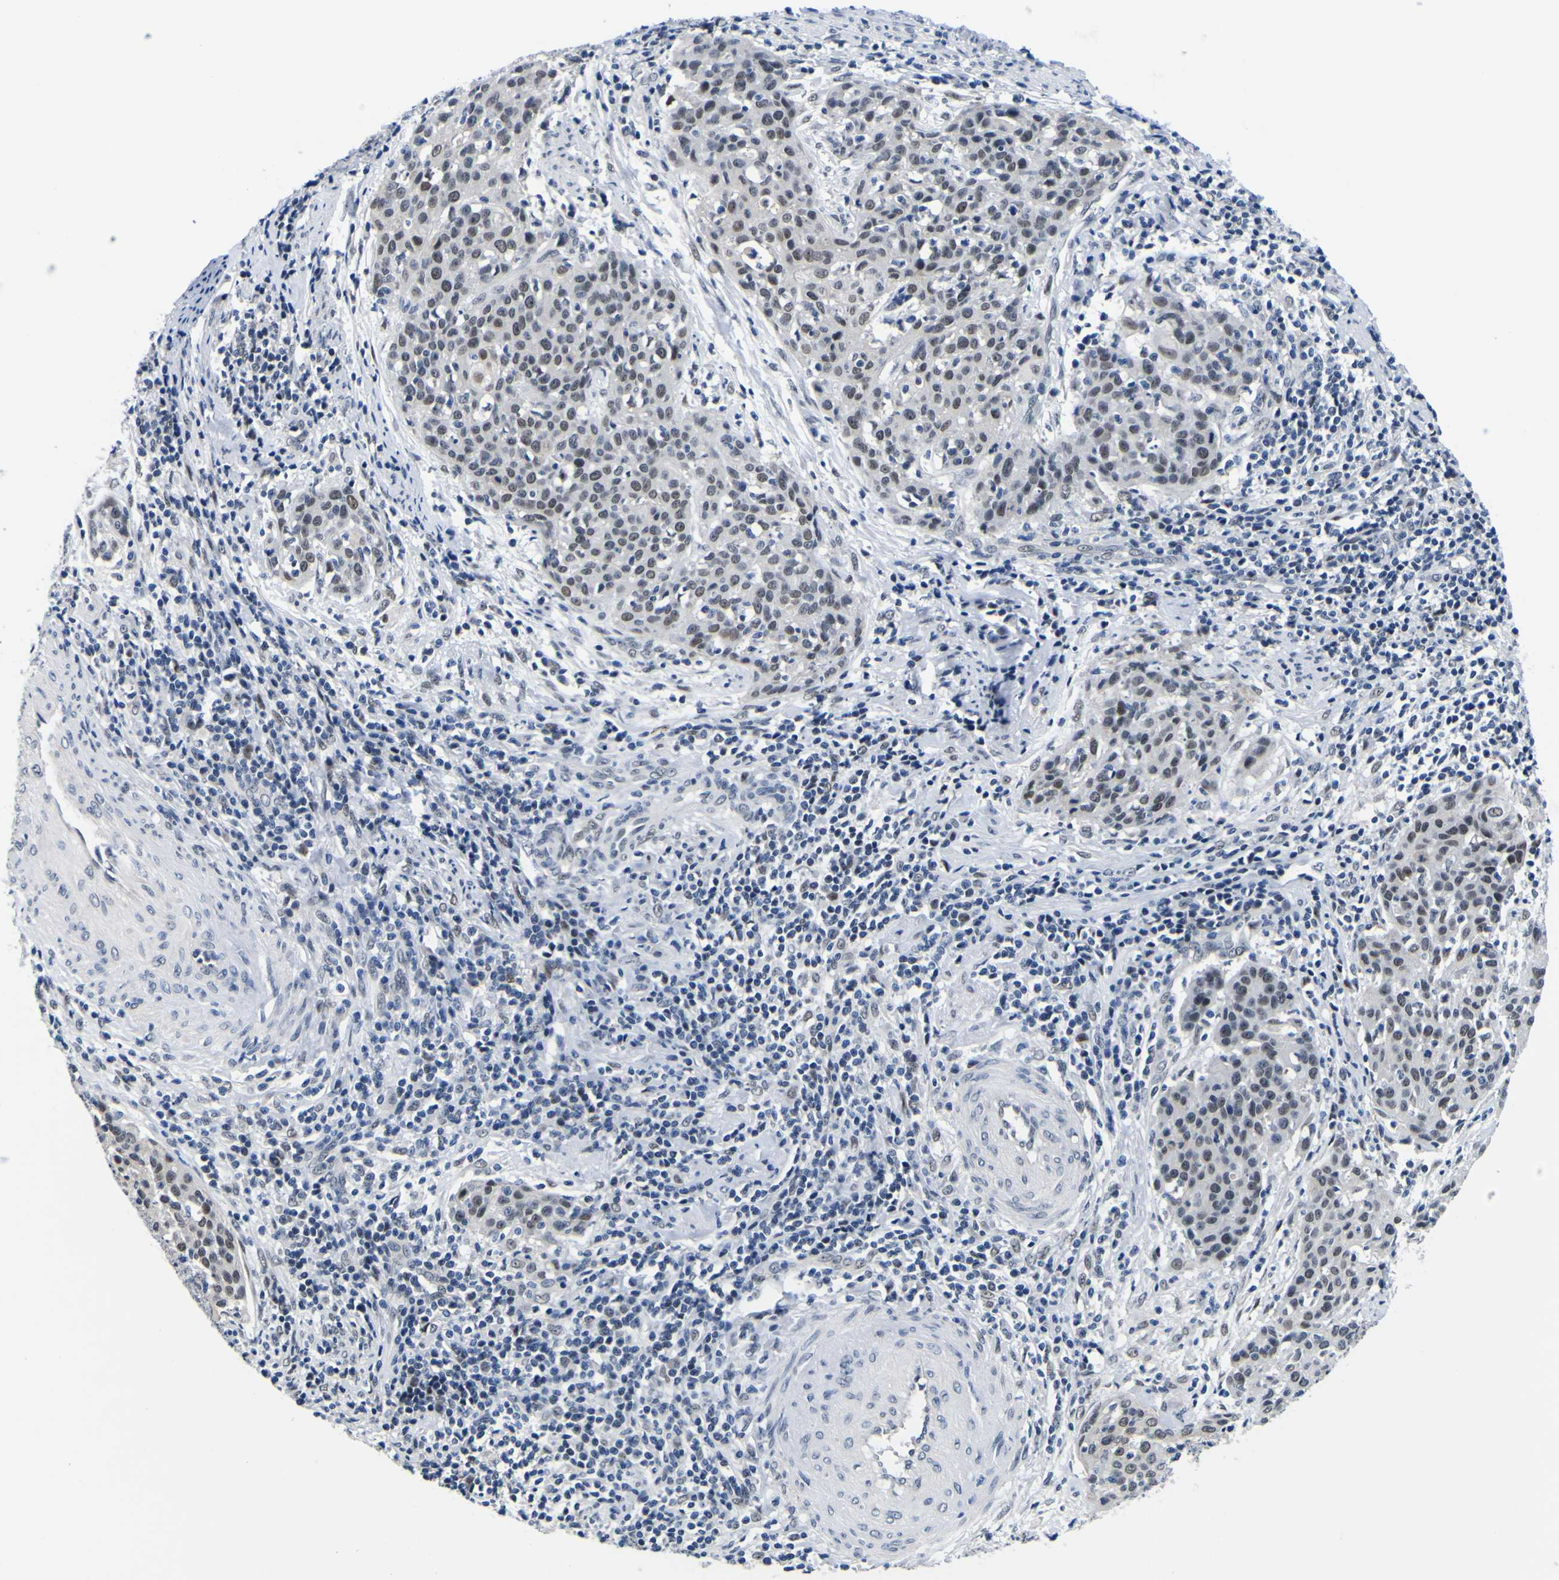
{"staining": {"intensity": "strong", "quantity": "25%-75%", "location": "nuclear"}, "tissue": "cervical cancer", "cell_type": "Tumor cells", "image_type": "cancer", "snomed": [{"axis": "morphology", "description": "Squamous cell carcinoma, NOS"}, {"axis": "topography", "description": "Cervix"}], "caption": "A high-resolution image shows immunohistochemistry (IHC) staining of cervical cancer, which displays strong nuclear positivity in approximately 25%-75% of tumor cells.", "gene": "CUL4B", "patient": {"sex": "female", "age": 38}}